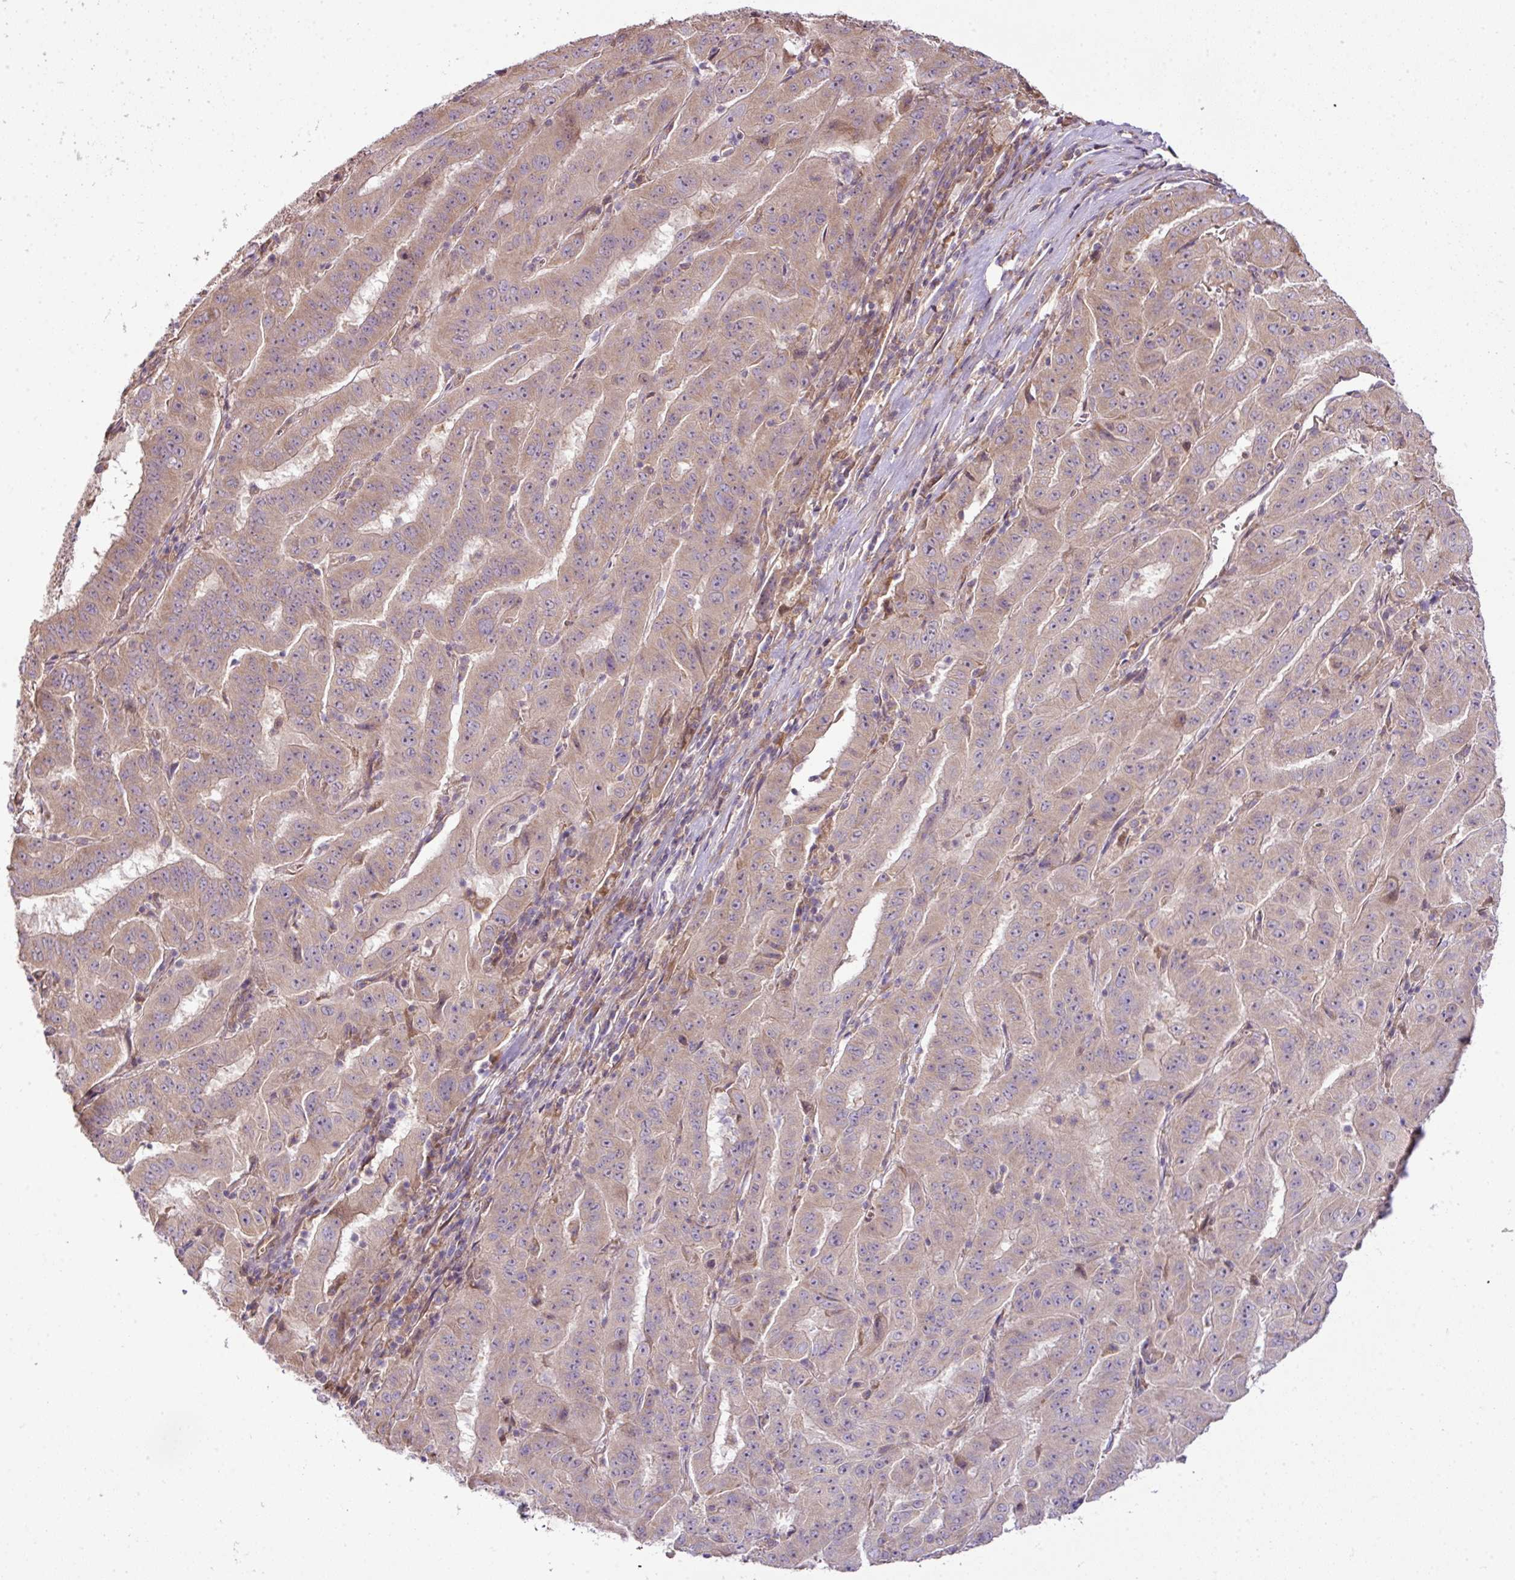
{"staining": {"intensity": "weak", "quantity": ">75%", "location": "cytoplasmic/membranous"}, "tissue": "pancreatic cancer", "cell_type": "Tumor cells", "image_type": "cancer", "snomed": [{"axis": "morphology", "description": "Adenocarcinoma, NOS"}, {"axis": "topography", "description": "Pancreas"}], "caption": "Pancreatic cancer was stained to show a protein in brown. There is low levels of weak cytoplasmic/membranous positivity in approximately >75% of tumor cells.", "gene": "COX18", "patient": {"sex": "male", "age": 63}}